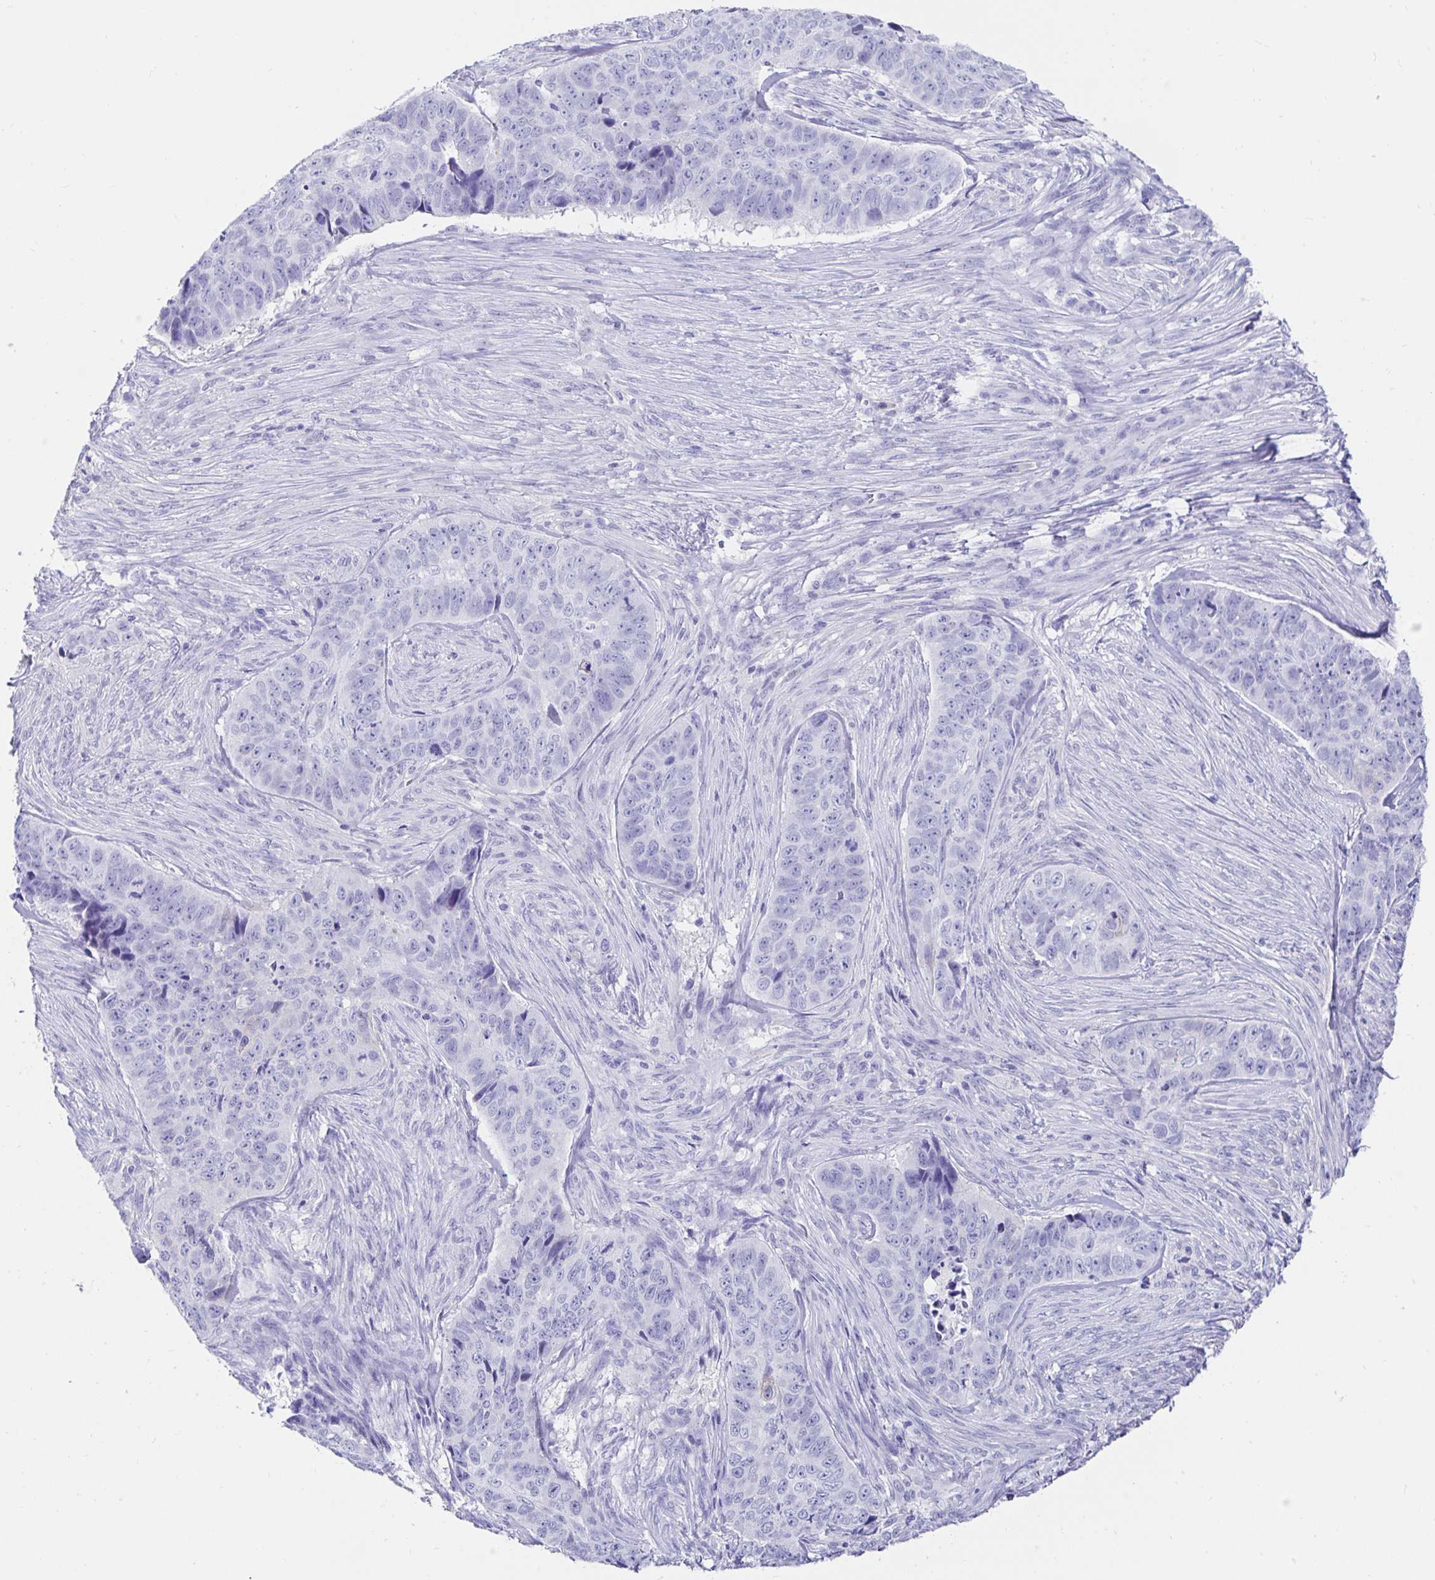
{"staining": {"intensity": "negative", "quantity": "none", "location": "none"}, "tissue": "skin cancer", "cell_type": "Tumor cells", "image_type": "cancer", "snomed": [{"axis": "morphology", "description": "Basal cell carcinoma"}, {"axis": "topography", "description": "Skin"}], "caption": "Immunohistochemistry (IHC) micrograph of neoplastic tissue: human skin cancer (basal cell carcinoma) stained with DAB (3,3'-diaminobenzidine) exhibits no significant protein positivity in tumor cells.", "gene": "CA9", "patient": {"sex": "female", "age": 82}}